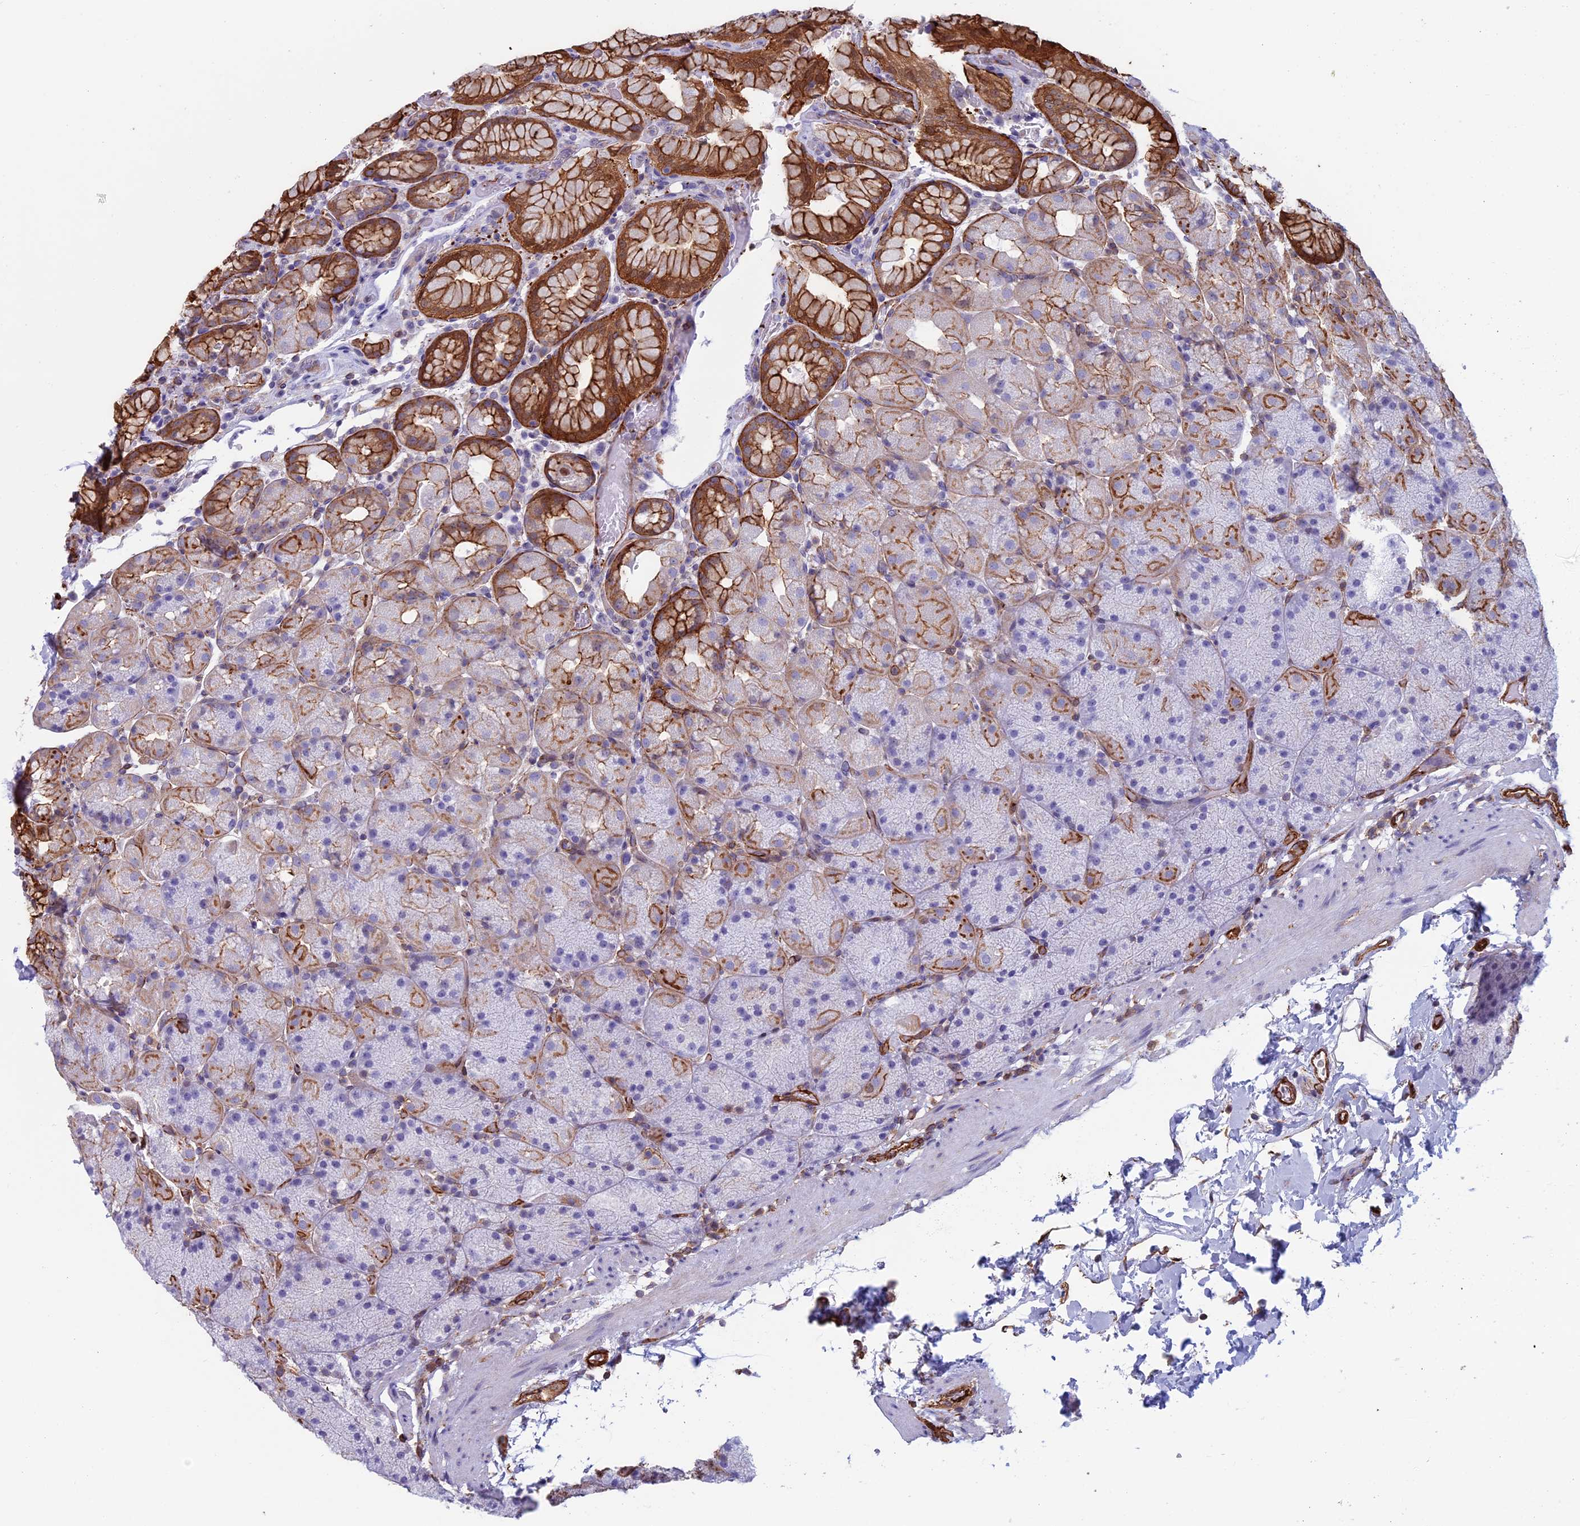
{"staining": {"intensity": "strong", "quantity": "25%-75%", "location": "cytoplasmic/membranous"}, "tissue": "stomach", "cell_type": "Glandular cells", "image_type": "normal", "snomed": [{"axis": "morphology", "description": "Normal tissue, NOS"}, {"axis": "topography", "description": "Stomach, upper"}, {"axis": "topography", "description": "Stomach, lower"}], "caption": "Immunohistochemical staining of unremarkable stomach exhibits 25%-75% levels of strong cytoplasmic/membranous protein staining in approximately 25%-75% of glandular cells. The staining was performed using DAB, with brown indicating positive protein expression. Nuclei are stained blue with hematoxylin.", "gene": "ANGPTL2", "patient": {"sex": "male", "age": 67}}